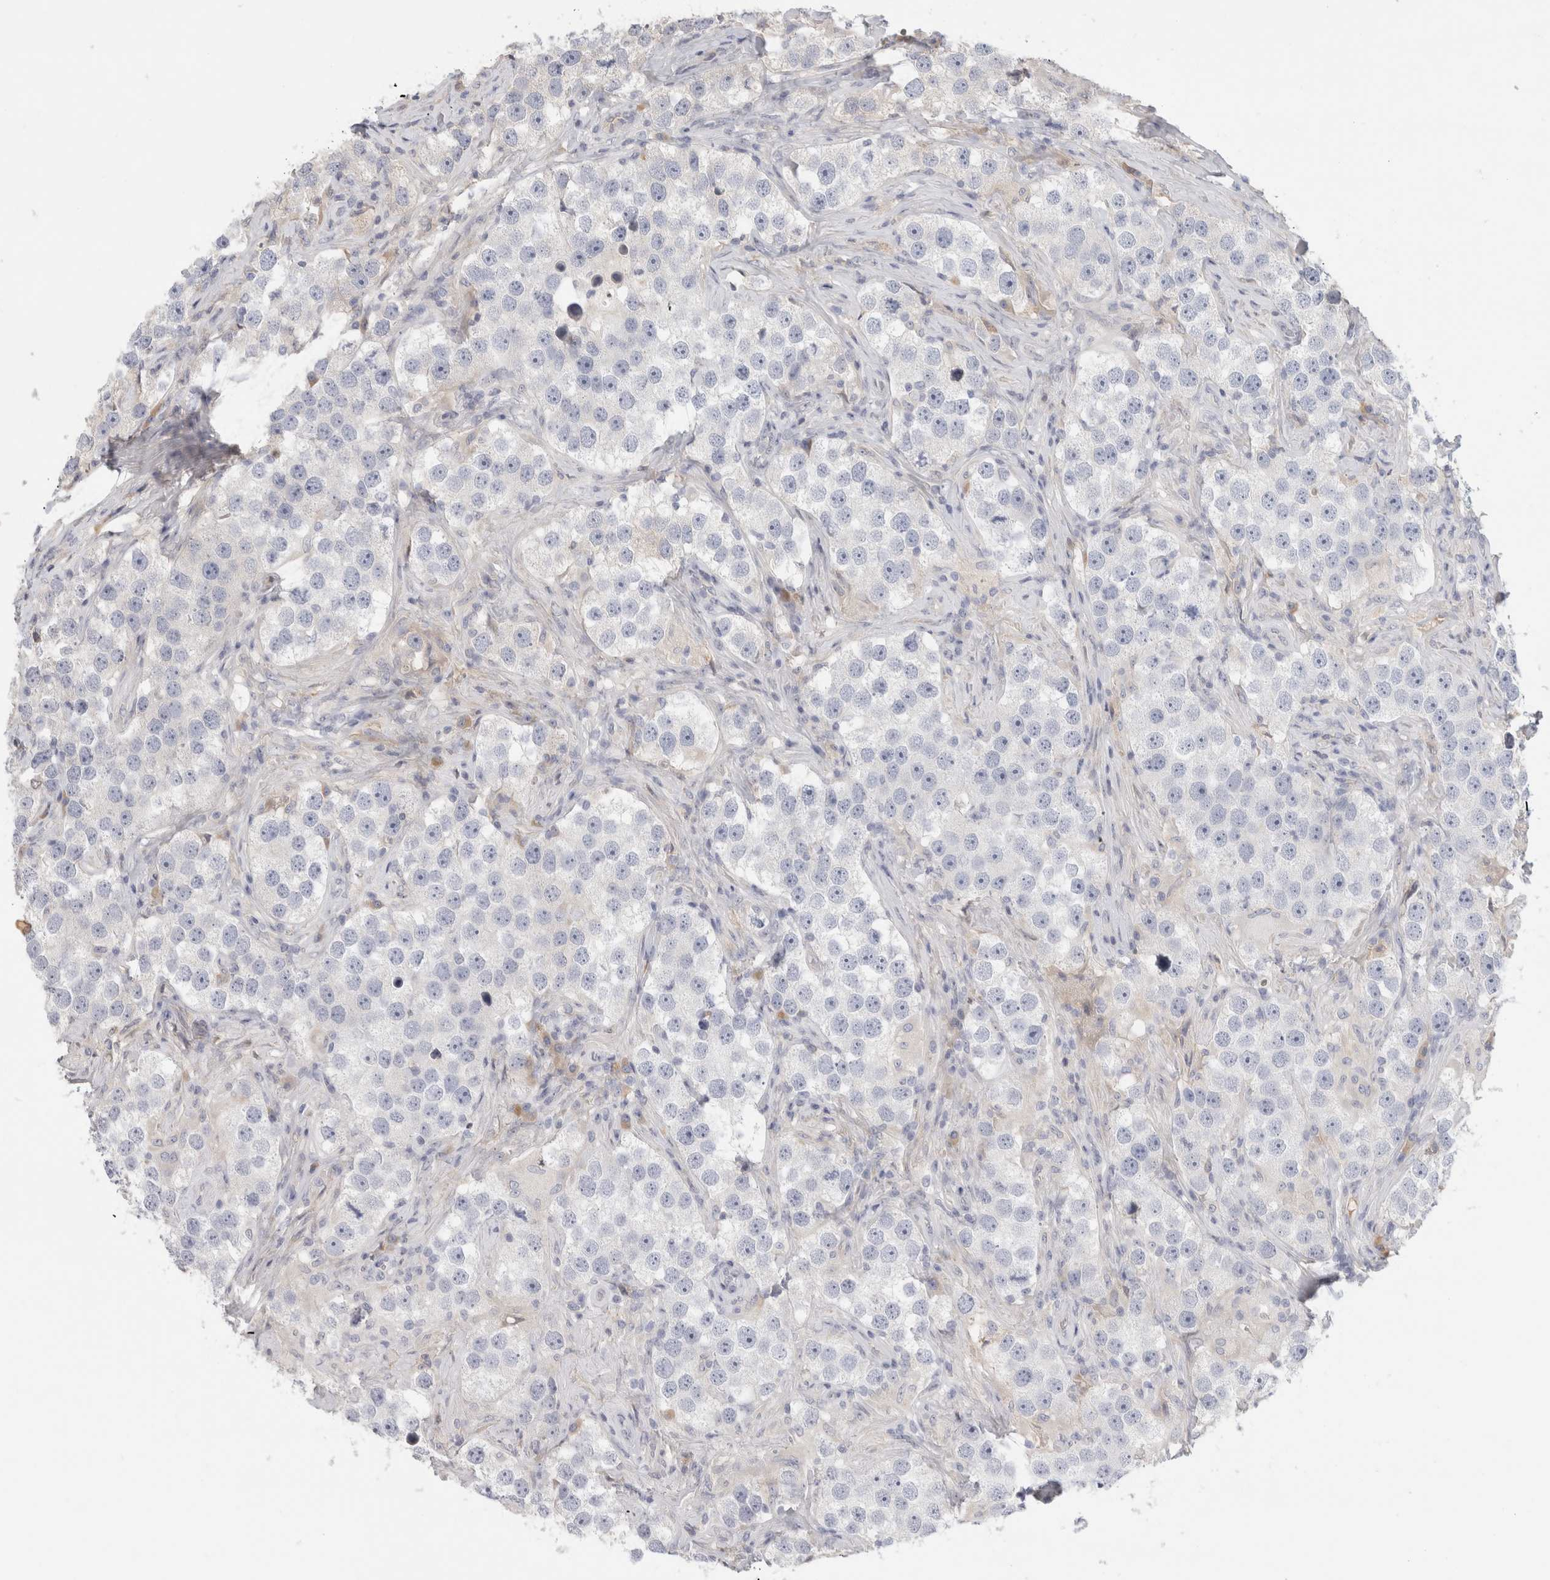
{"staining": {"intensity": "negative", "quantity": "none", "location": "none"}, "tissue": "testis cancer", "cell_type": "Tumor cells", "image_type": "cancer", "snomed": [{"axis": "morphology", "description": "Seminoma, NOS"}, {"axis": "topography", "description": "Testis"}], "caption": "The image exhibits no staining of tumor cells in seminoma (testis). (Stains: DAB immunohistochemistry (IHC) with hematoxylin counter stain, Microscopy: brightfield microscopy at high magnification).", "gene": "STK31", "patient": {"sex": "male", "age": 49}}